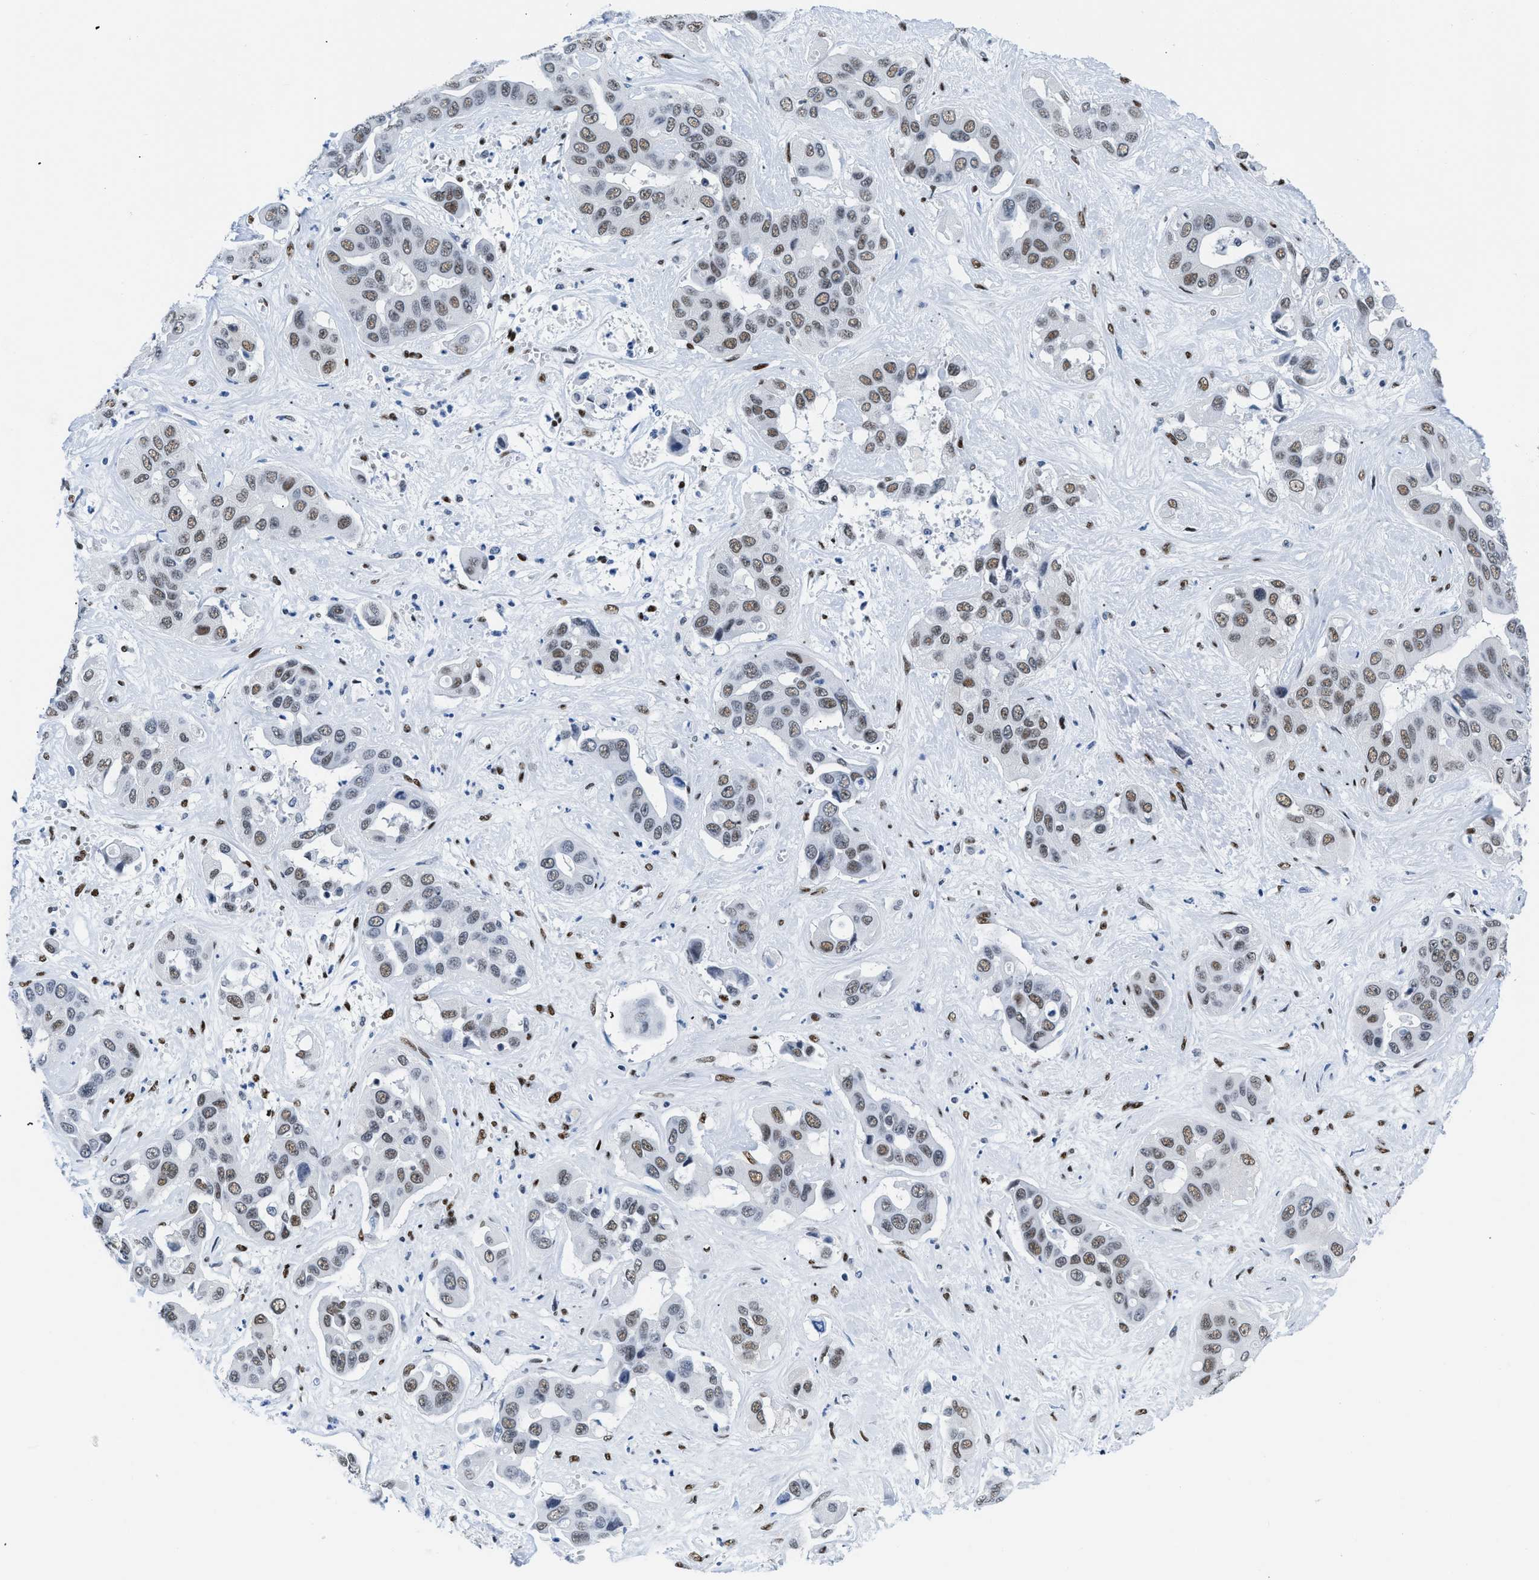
{"staining": {"intensity": "moderate", "quantity": ">75%", "location": "nuclear"}, "tissue": "liver cancer", "cell_type": "Tumor cells", "image_type": "cancer", "snomed": [{"axis": "morphology", "description": "Cholangiocarcinoma"}, {"axis": "topography", "description": "Liver"}], "caption": "This is an image of immunohistochemistry (IHC) staining of liver cholangiocarcinoma, which shows moderate staining in the nuclear of tumor cells.", "gene": "CTBP1", "patient": {"sex": "female", "age": 52}}